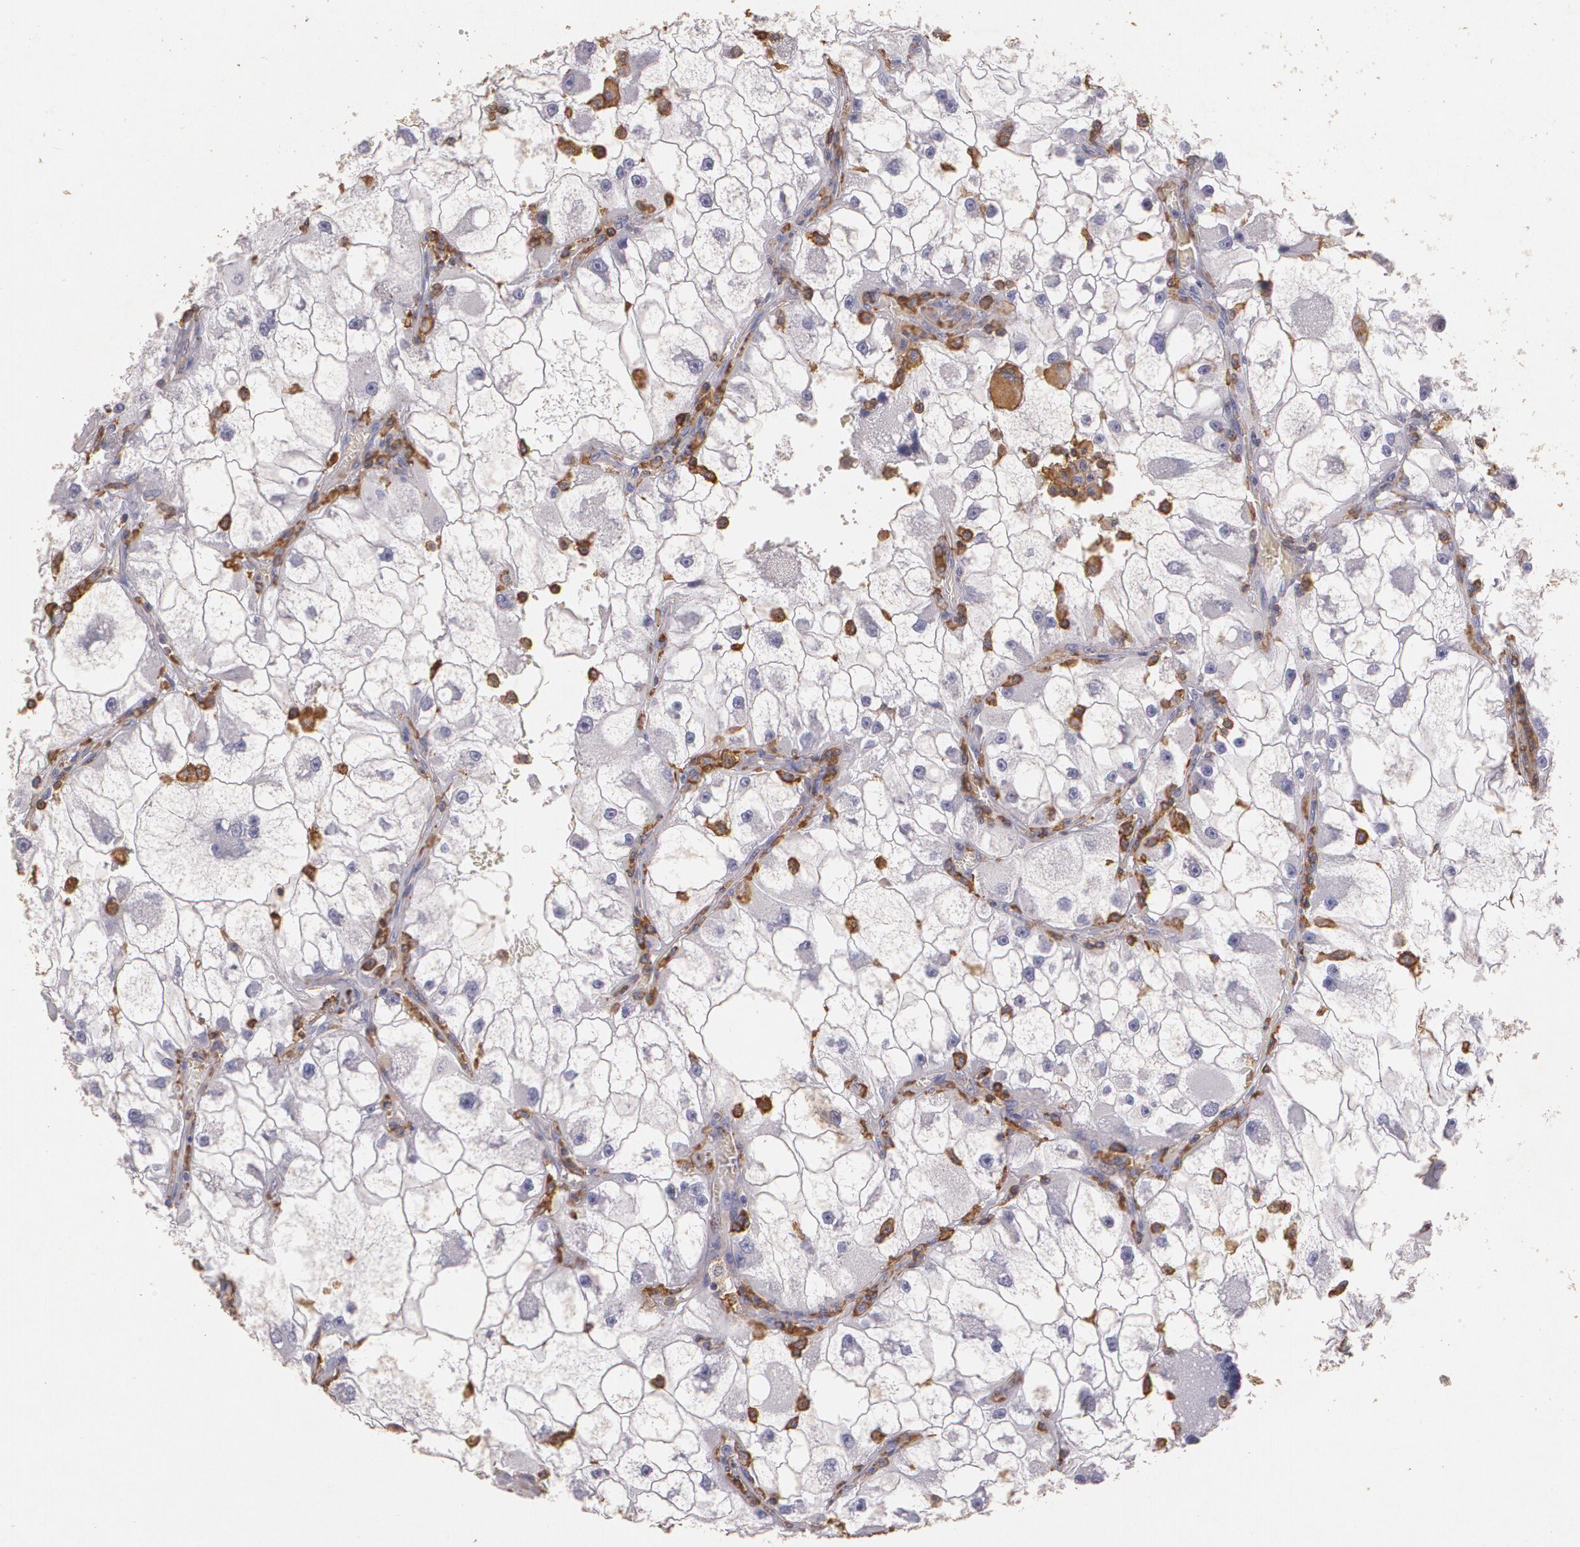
{"staining": {"intensity": "negative", "quantity": "none", "location": "none"}, "tissue": "renal cancer", "cell_type": "Tumor cells", "image_type": "cancer", "snomed": [{"axis": "morphology", "description": "Adenocarcinoma, NOS"}, {"axis": "topography", "description": "Kidney"}], "caption": "This photomicrograph is of adenocarcinoma (renal) stained with immunohistochemistry to label a protein in brown with the nuclei are counter-stained blue. There is no staining in tumor cells.", "gene": "TGFBR1", "patient": {"sex": "female", "age": 73}}